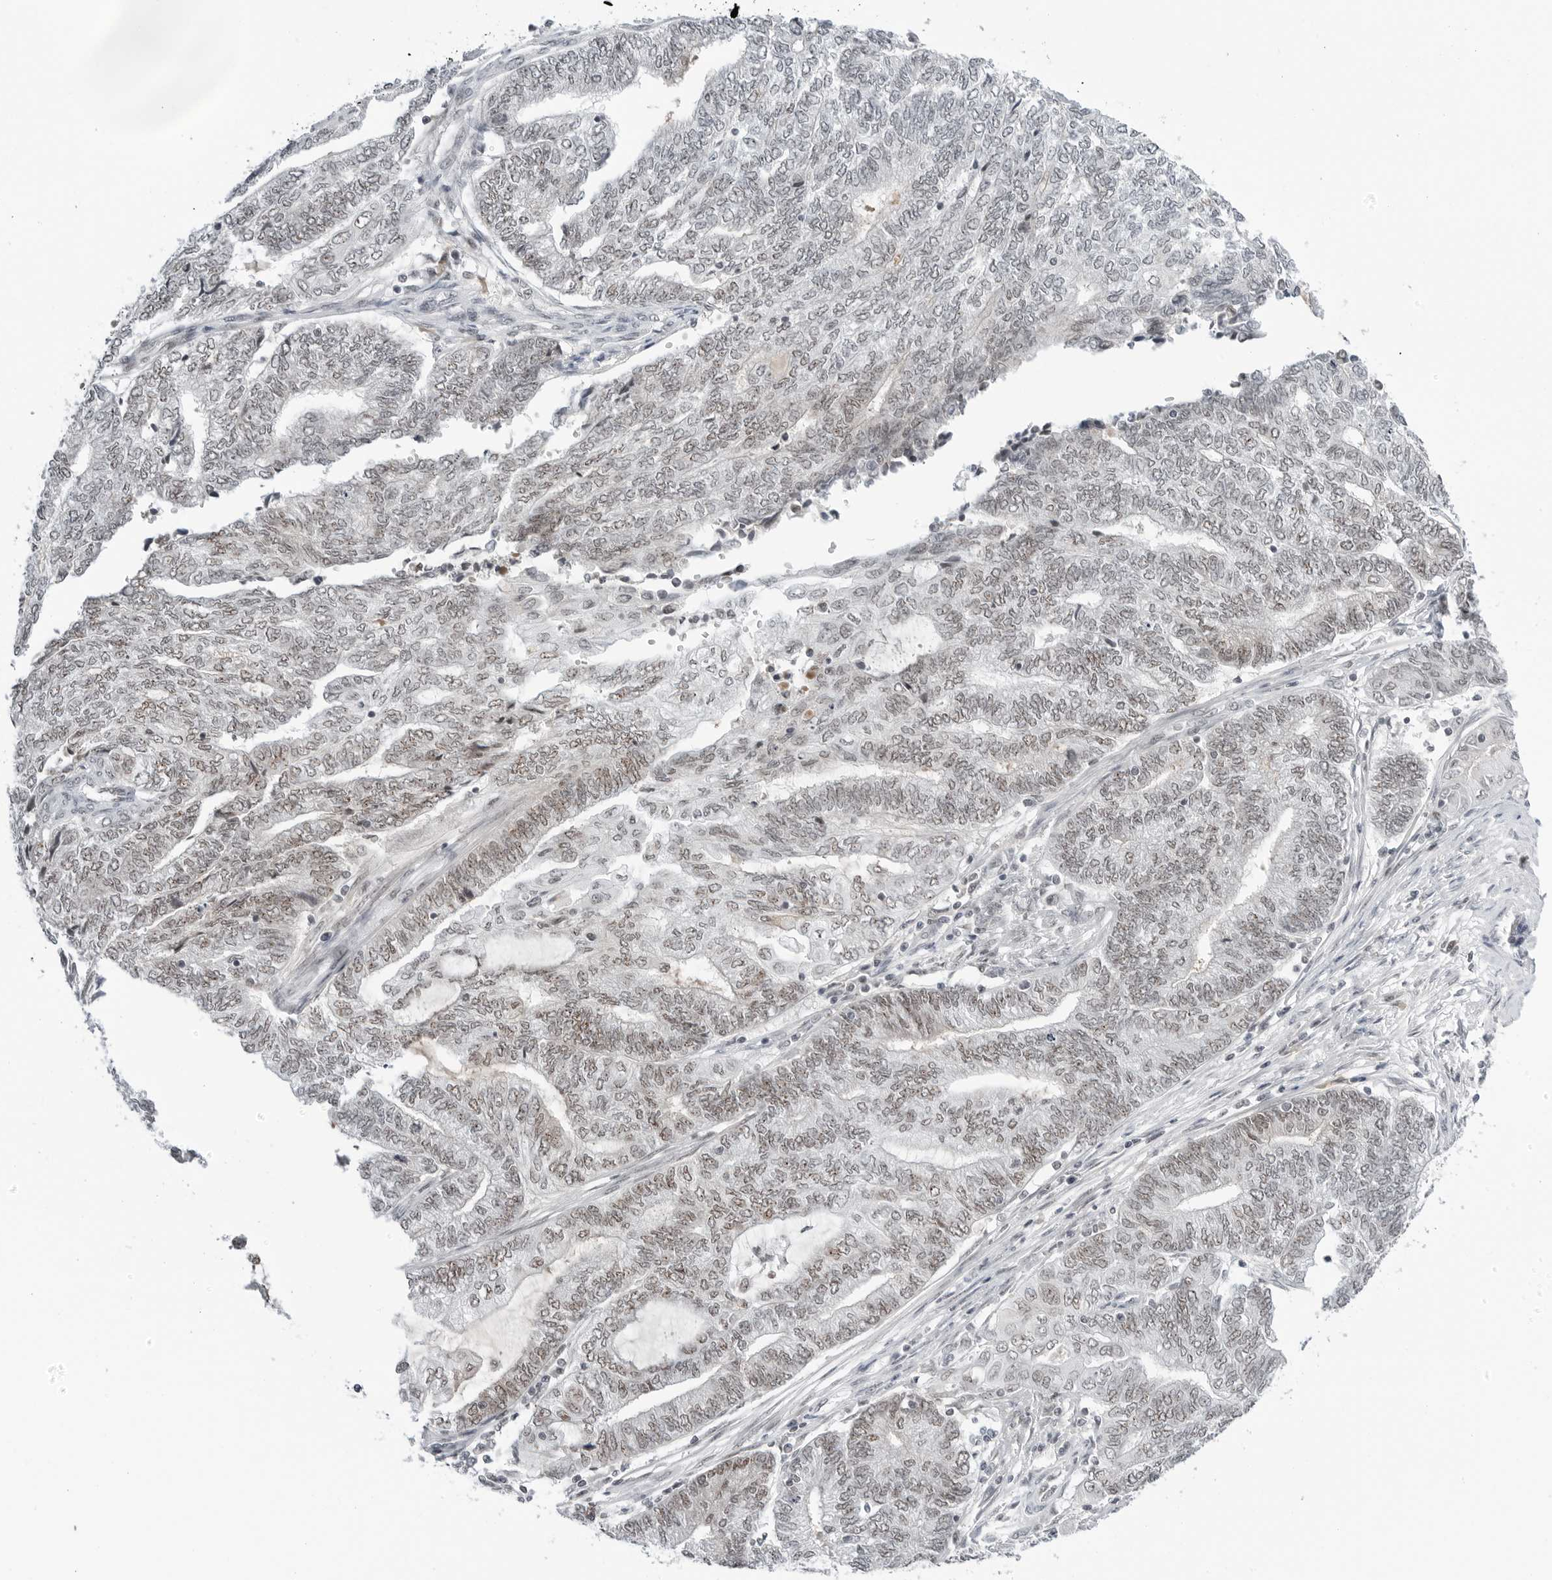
{"staining": {"intensity": "moderate", "quantity": "25%-75%", "location": "nuclear"}, "tissue": "endometrial cancer", "cell_type": "Tumor cells", "image_type": "cancer", "snomed": [{"axis": "morphology", "description": "Adenocarcinoma, NOS"}, {"axis": "topography", "description": "Uterus"}, {"axis": "topography", "description": "Endometrium"}], "caption": "The immunohistochemical stain shows moderate nuclear staining in tumor cells of adenocarcinoma (endometrial) tissue.", "gene": "WRAP53", "patient": {"sex": "female", "age": 70}}